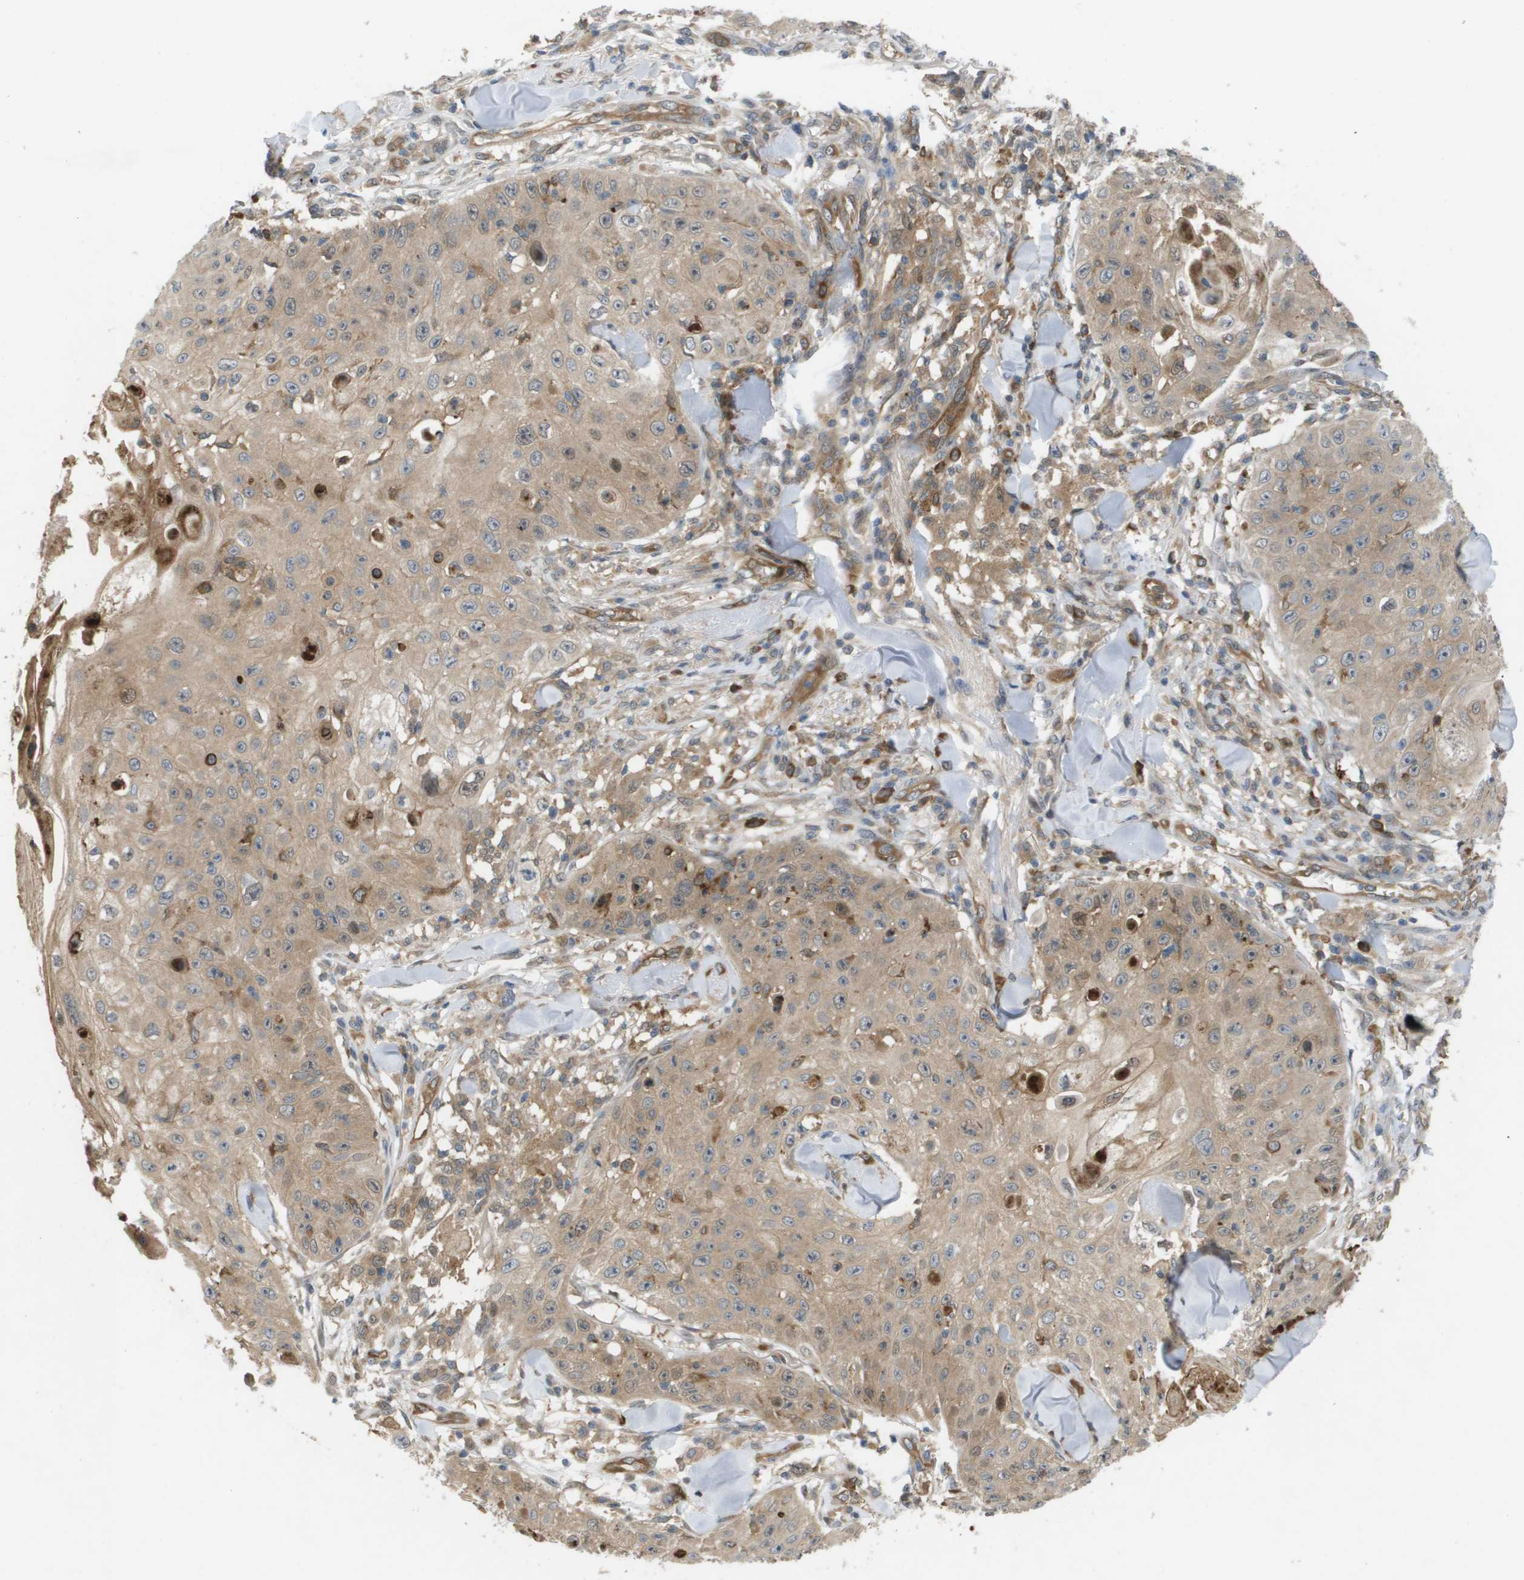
{"staining": {"intensity": "weak", "quantity": ">75%", "location": "cytoplasmic/membranous"}, "tissue": "skin cancer", "cell_type": "Tumor cells", "image_type": "cancer", "snomed": [{"axis": "morphology", "description": "Squamous cell carcinoma, NOS"}, {"axis": "topography", "description": "Skin"}], "caption": "About >75% of tumor cells in skin cancer (squamous cell carcinoma) display weak cytoplasmic/membranous protein staining as visualized by brown immunohistochemical staining.", "gene": "PALD1", "patient": {"sex": "male", "age": 86}}